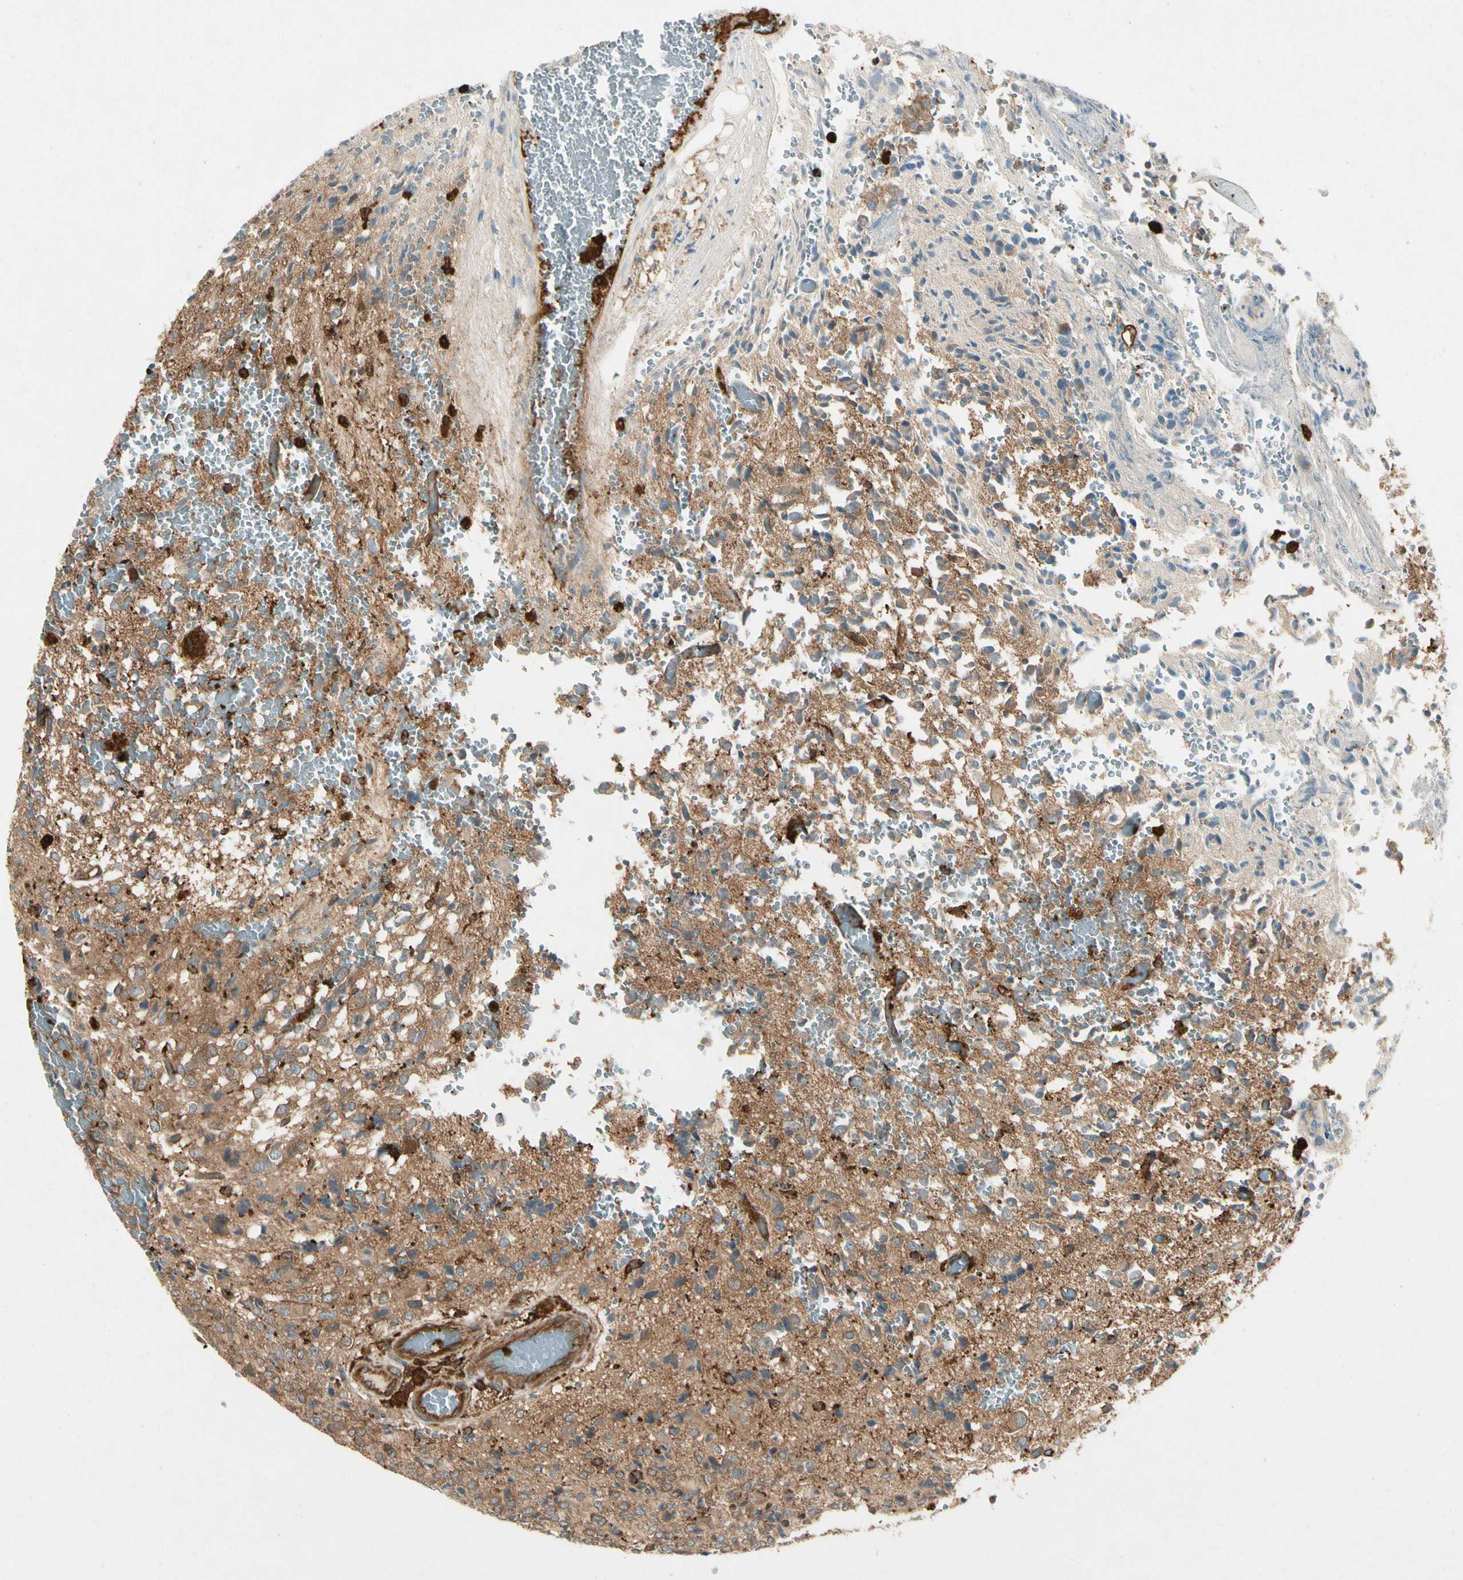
{"staining": {"intensity": "moderate", "quantity": ">75%", "location": "cytoplasmic/membranous"}, "tissue": "glioma", "cell_type": "Tumor cells", "image_type": "cancer", "snomed": [{"axis": "morphology", "description": "Glioma, malignant, High grade"}, {"axis": "topography", "description": "pancreas cauda"}], "caption": "Moderate cytoplasmic/membranous expression is identified in about >75% of tumor cells in malignant glioma (high-grade). The staining was performed using DAB (3,3'-diaminobenzidine), with brown indicating positive protein expression. Nuclei are stained blue with hematoxylin.", "gene": "ARPC2", "patient": {"sex": "male", "age": 60}}